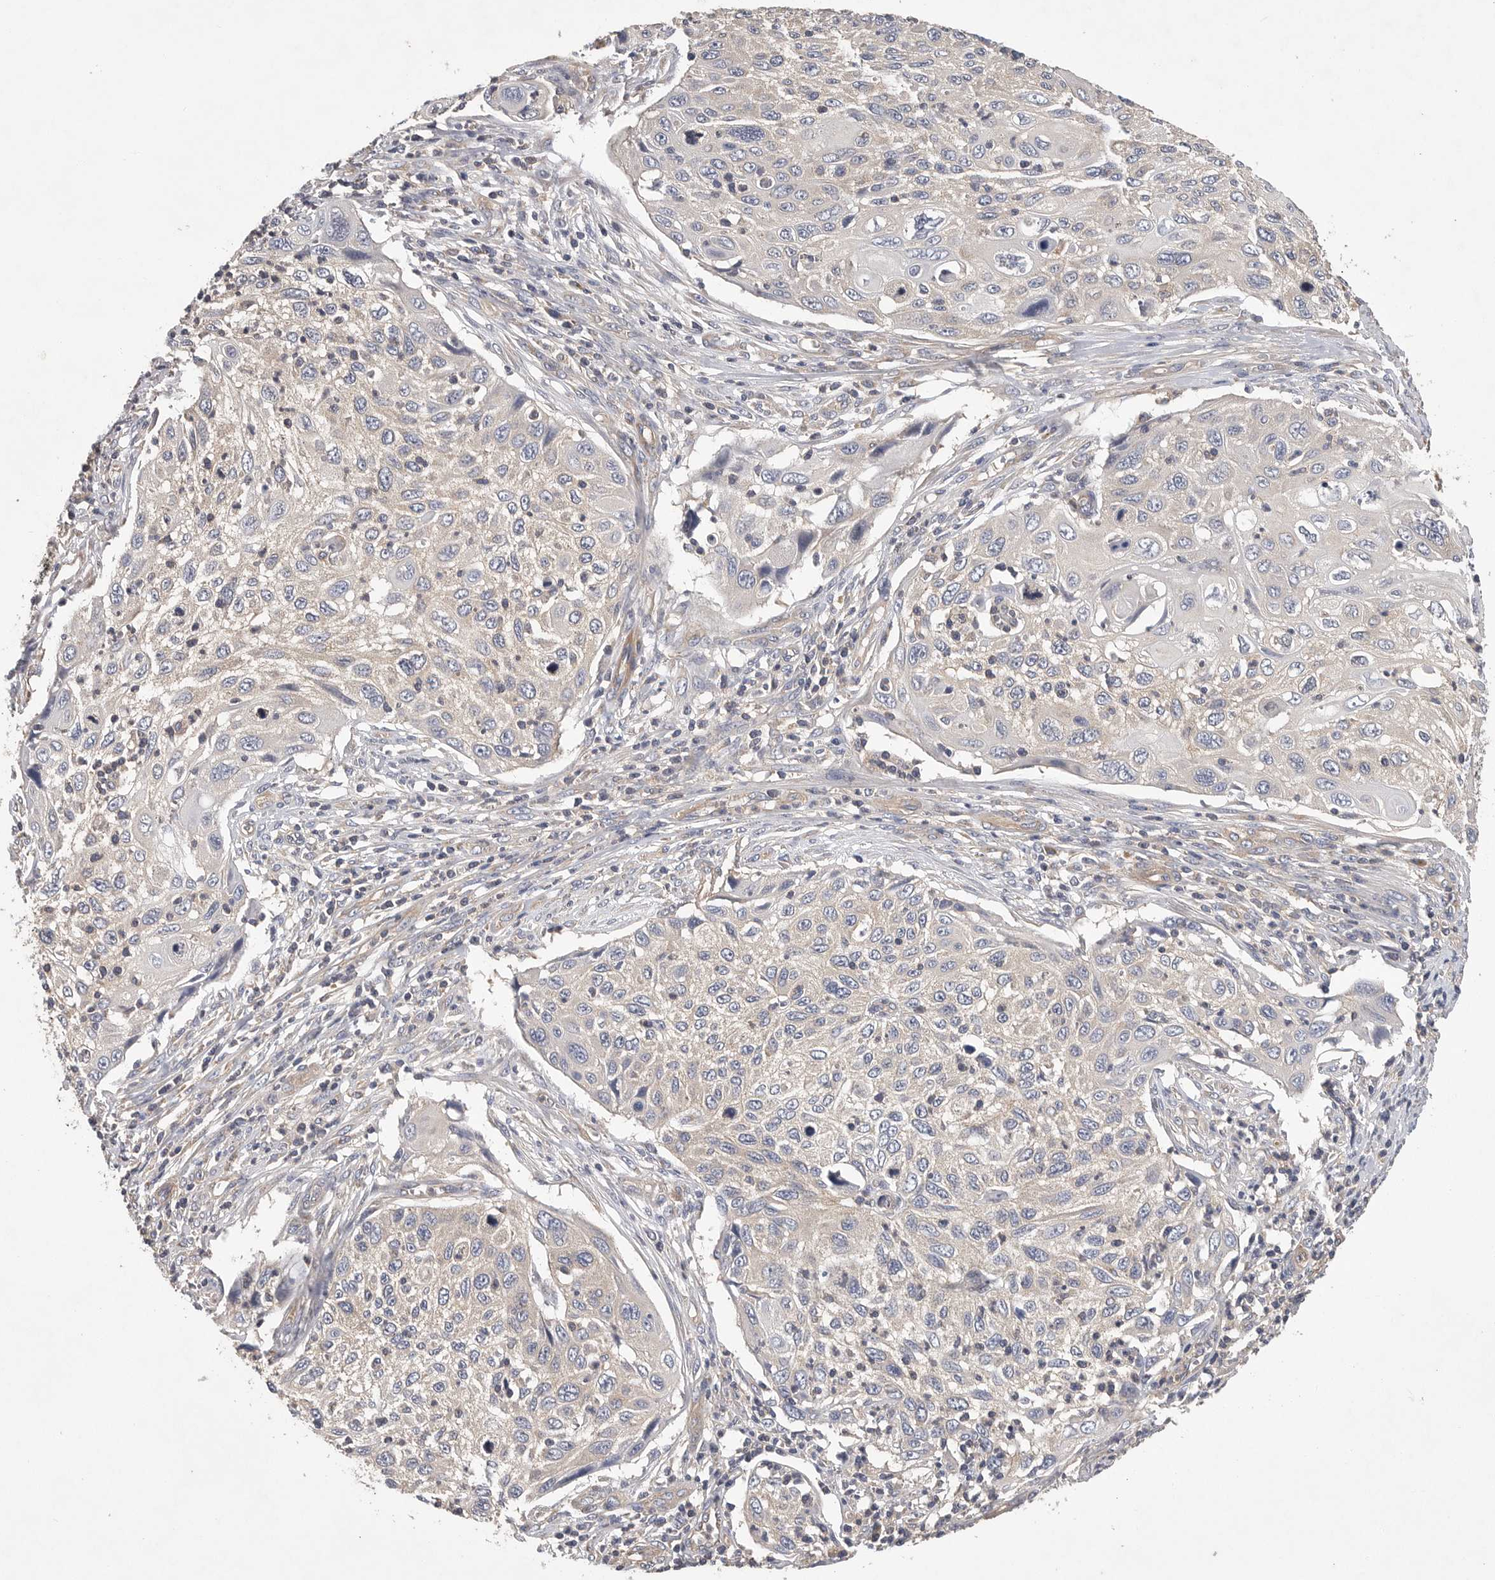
{"staining": {"intensity": "negative", "quantity": "none", "location": "none"}, "tissue": "cervical cancer", "cell_type": "Tumor cells", "image_type": "cancer", "snomed": [{"axis": "morphology", "description": "Squamous cell carcinoma, NOS"}, {"axis": "topography", "description": "Cervix"}], "caption": "High magnification brightfield microscopy of cervical squamous cell carcinoma stained with DAB (brown) and counterstained with hematoxylin (blue): tumor cells show no significant staining.", "gene": "OXR1", "patient": {"sex": "female", "age": 70}}